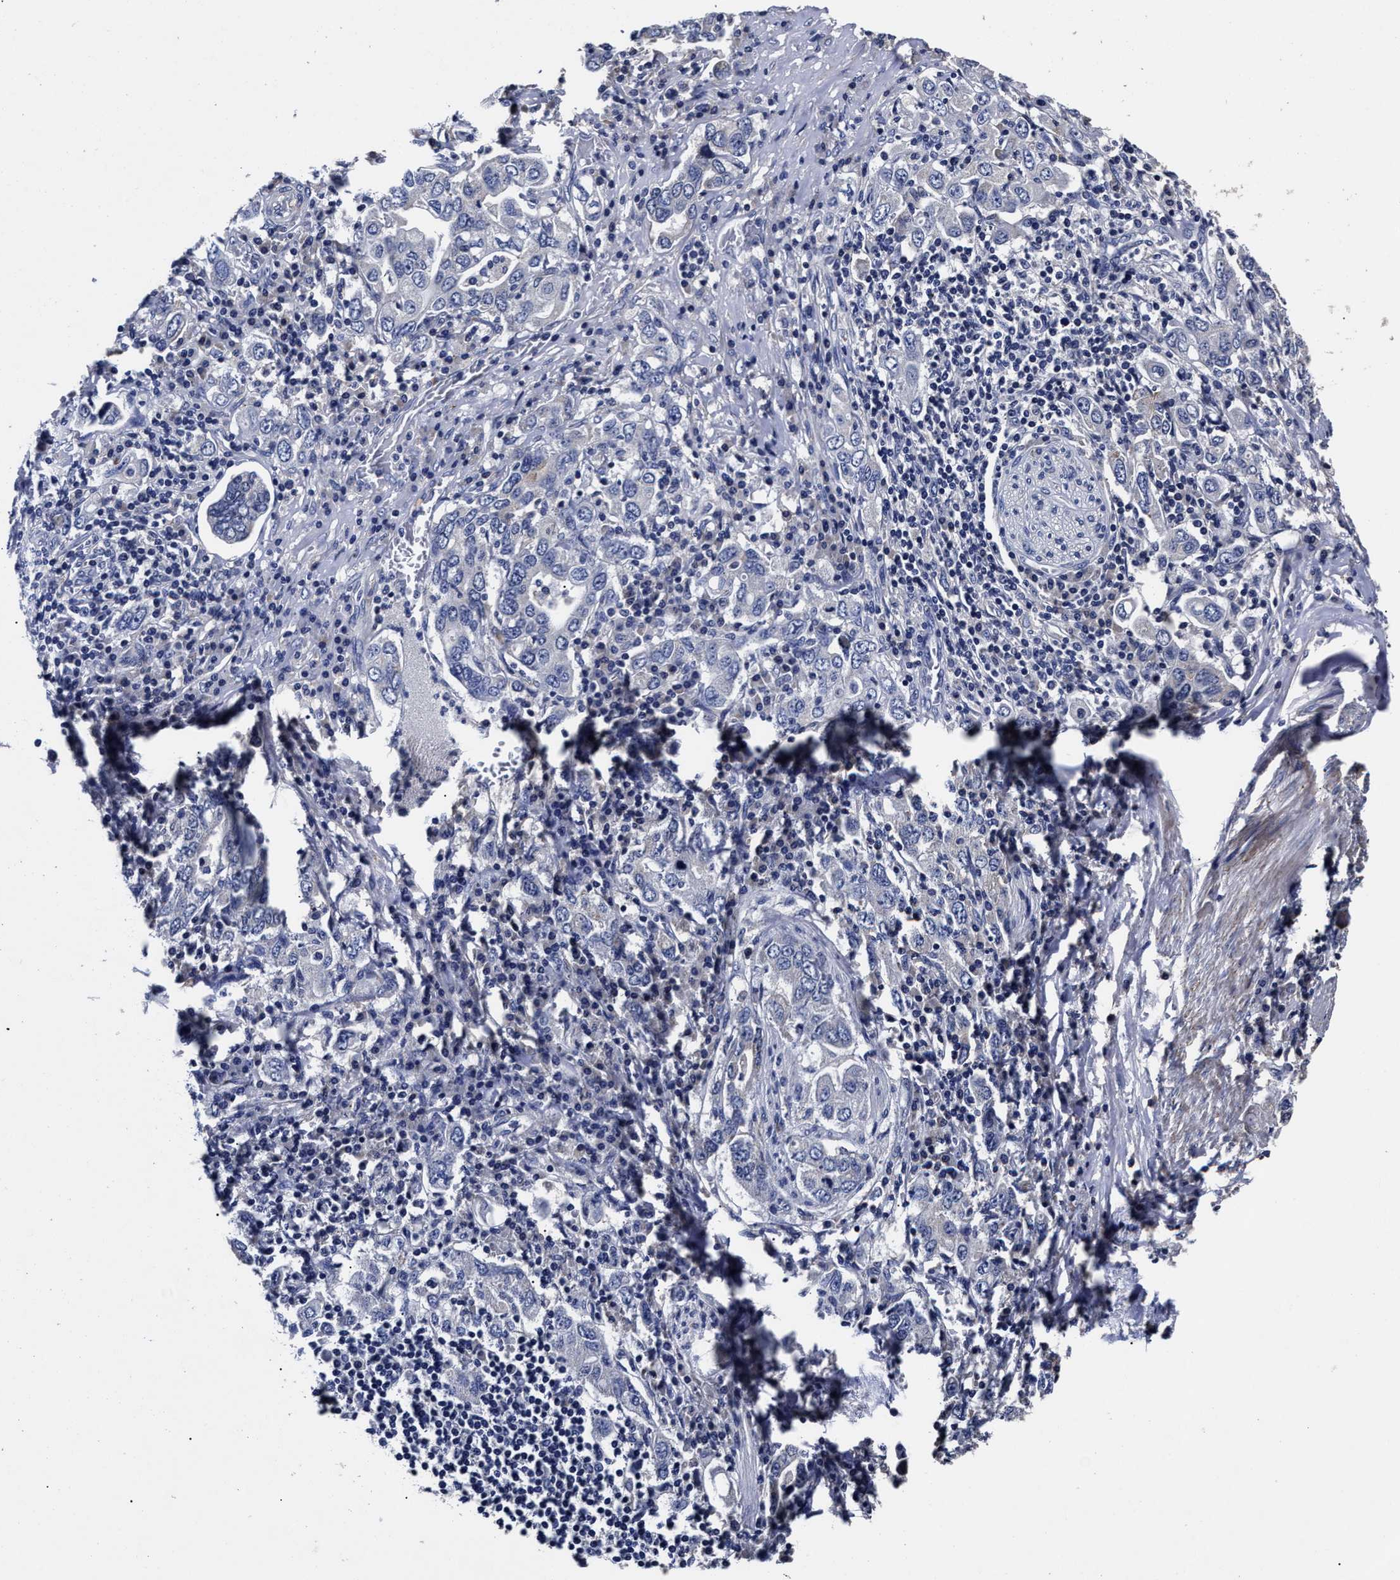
{"staining": {"intensity": "negative", "quantity": "none", "location": "none"}, "tissue": "stomach cancer", "cell_type": "Tumor cells", "image_type": "cancer", "snomed": [{"axis": "morphology", "description": "Adenocarcinoma, NOS"}, {"axis": "topography", "description": "Stomach, upper"}], "caption": "This photomicrograph is of stomach adenocarcinoma stained with immunohistochemistry (IHC) to label a protein in brown with the nuclei are counter-stained blue. There is no expression in tumor cells.", "gene": "OLFML2A", "patient": {"sex": "male", "age": 62}}